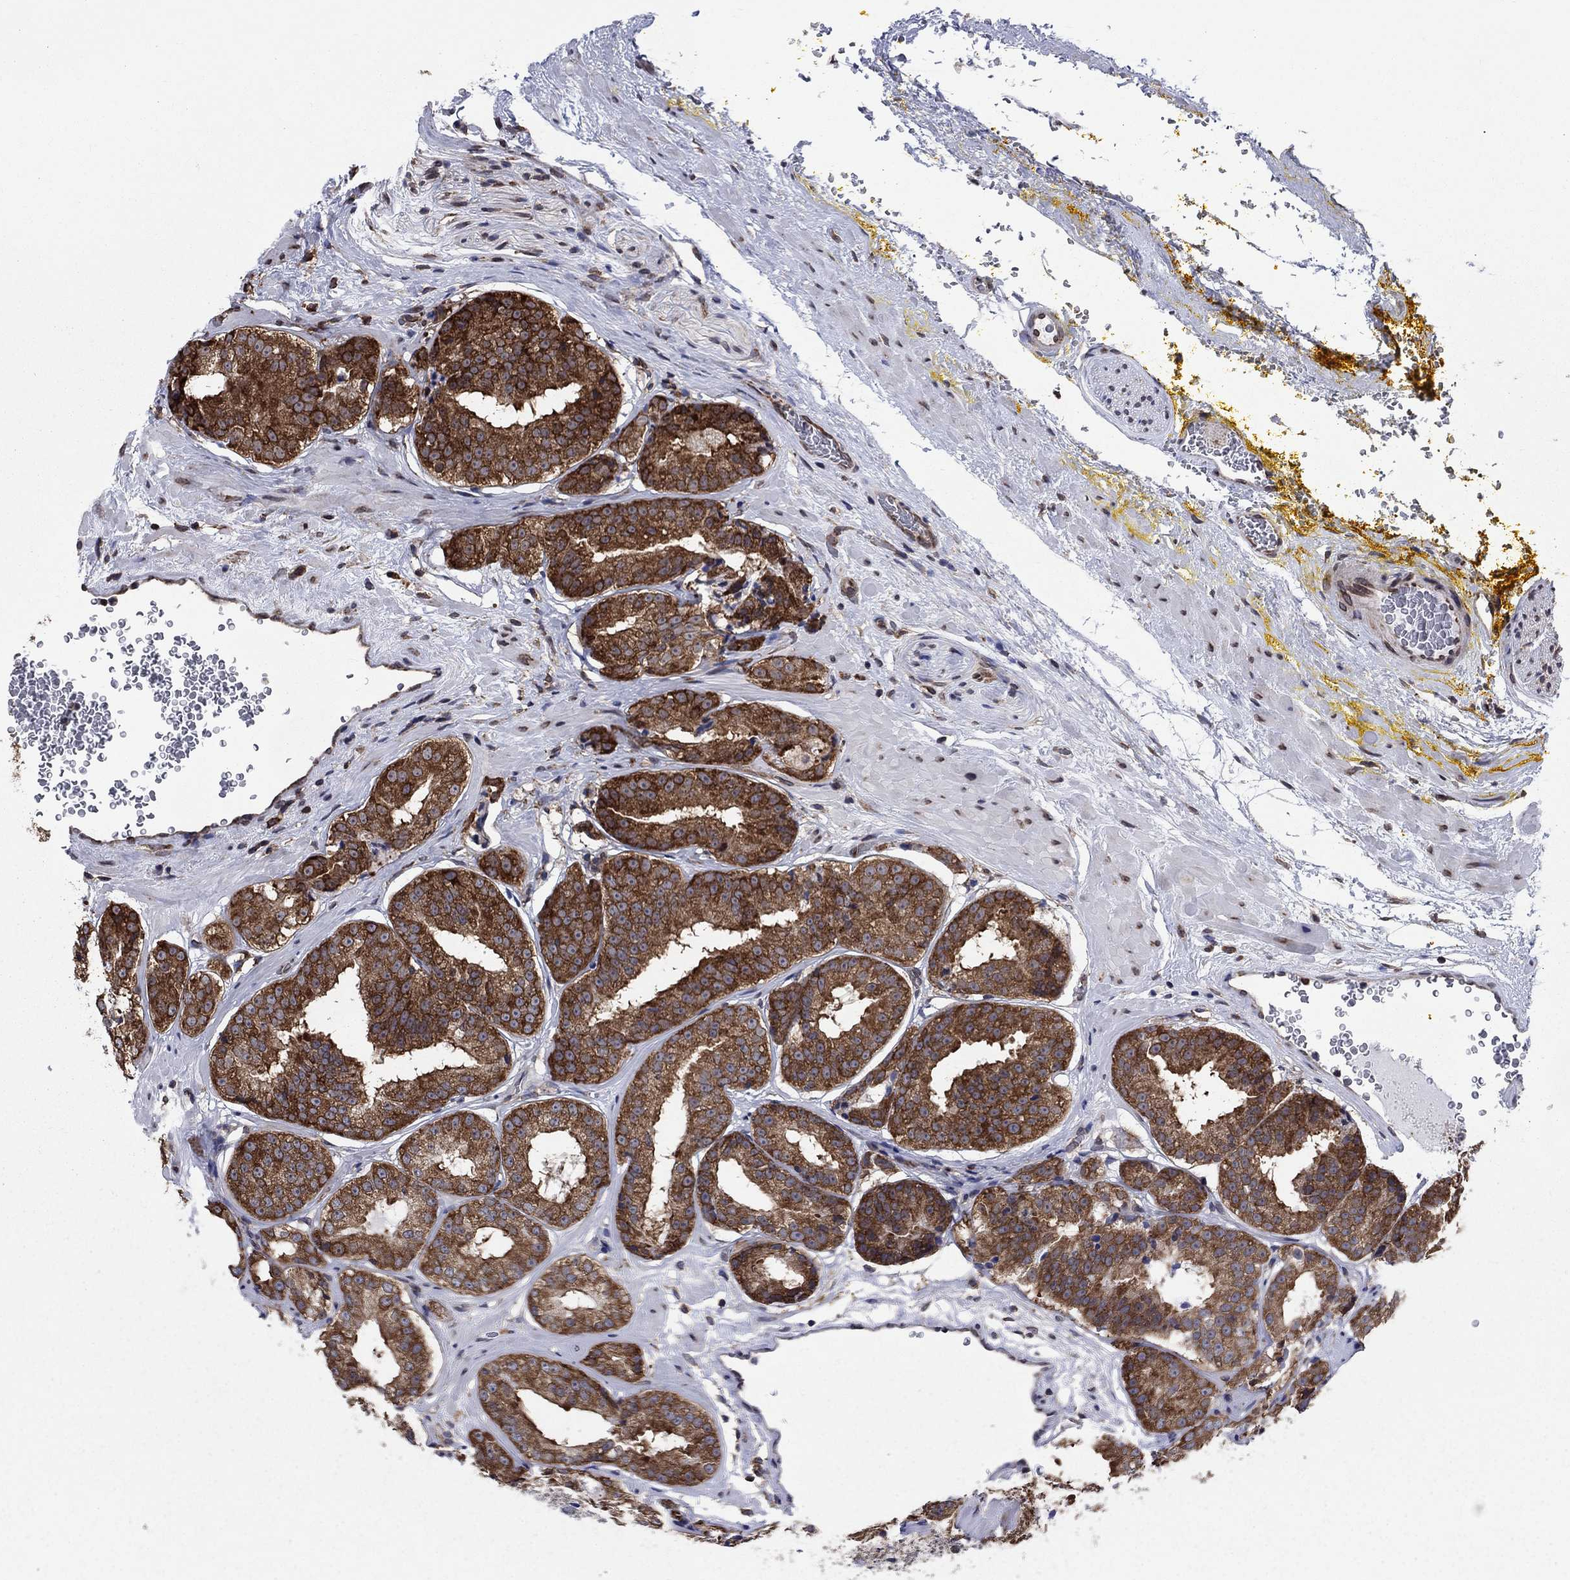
{"staining": {"intensity": "strong", "quantity": ">75%", "location": "cytoplasmic/membranous"}, "tissue": "prostate cancer", "cell_type": "Tumor cells", "image_type": "cancer", "snomed": [{"axis": "morphology", "description": "Adenocarcinoma, Low grade"}, {"axis": "topography", "description": "Prostate"}], "caption": "Human prostate low-grade adenocarcinoma stained with a brown dye displays strong cytoplasmic/membranous positive positivity in about >75% of tumor cells.", "gene": "YBX1", "patient": {"sex": "male", "age": 60}}